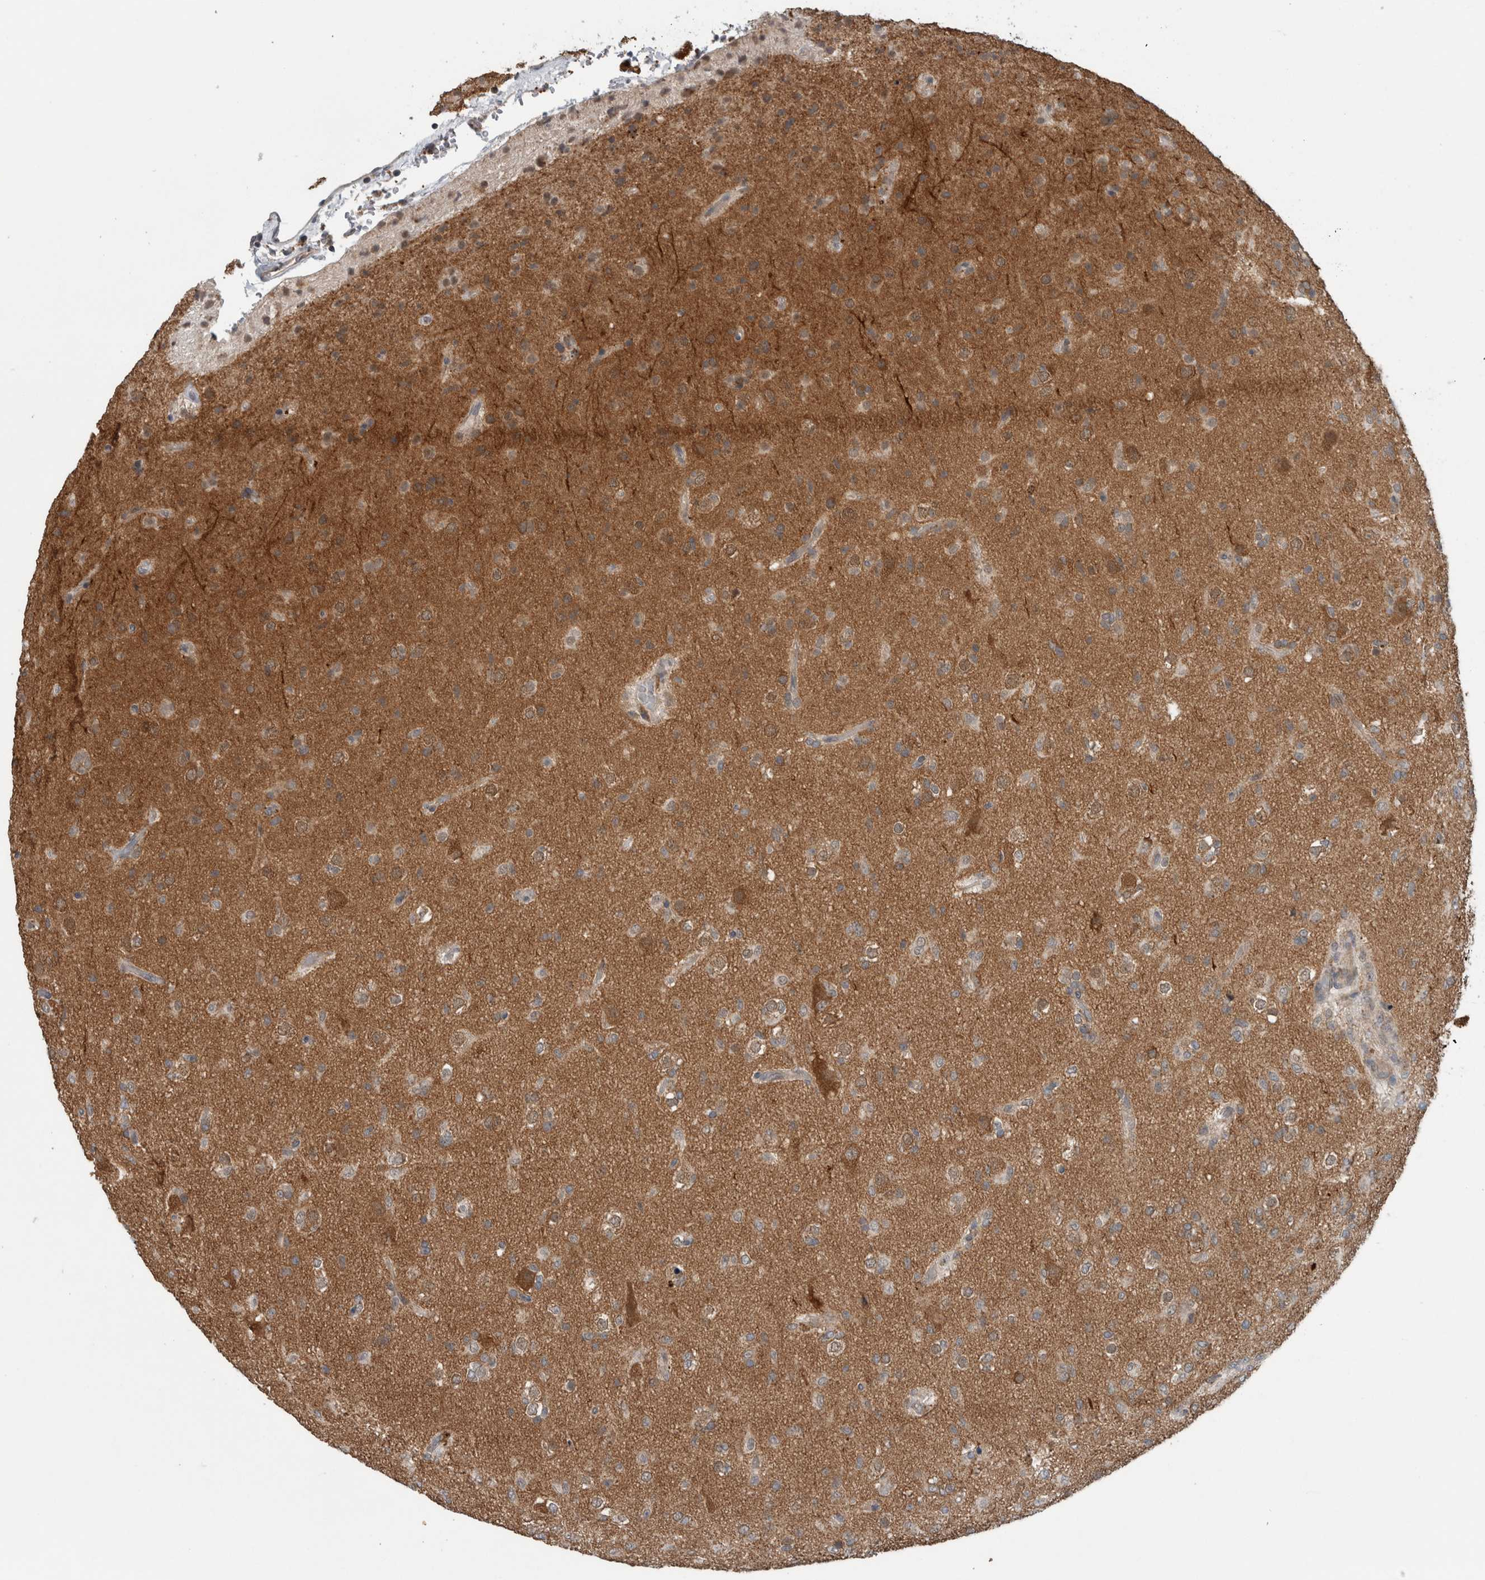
{"staining": {"intensity": "moderate", "quantity": ">75%", "location": "cytoplasmic/membranous"}, "tissue": "glioma", "cell_type": "Tumor cells", "image_type": "cancer", "snomed": [{"axis": "morphology", "description": "Glioma, malignant, Low grade"}, {"axis": "topography", "description": "Brain"}], "caption": "Protein staining of malignant glioma (low-grade) tissue demonstrates moderate cytoplasmic/membranous positivity in about >75% of tumor cells.", "gene": "GBA2", "patient": {"sex": "male", "age": 65}}